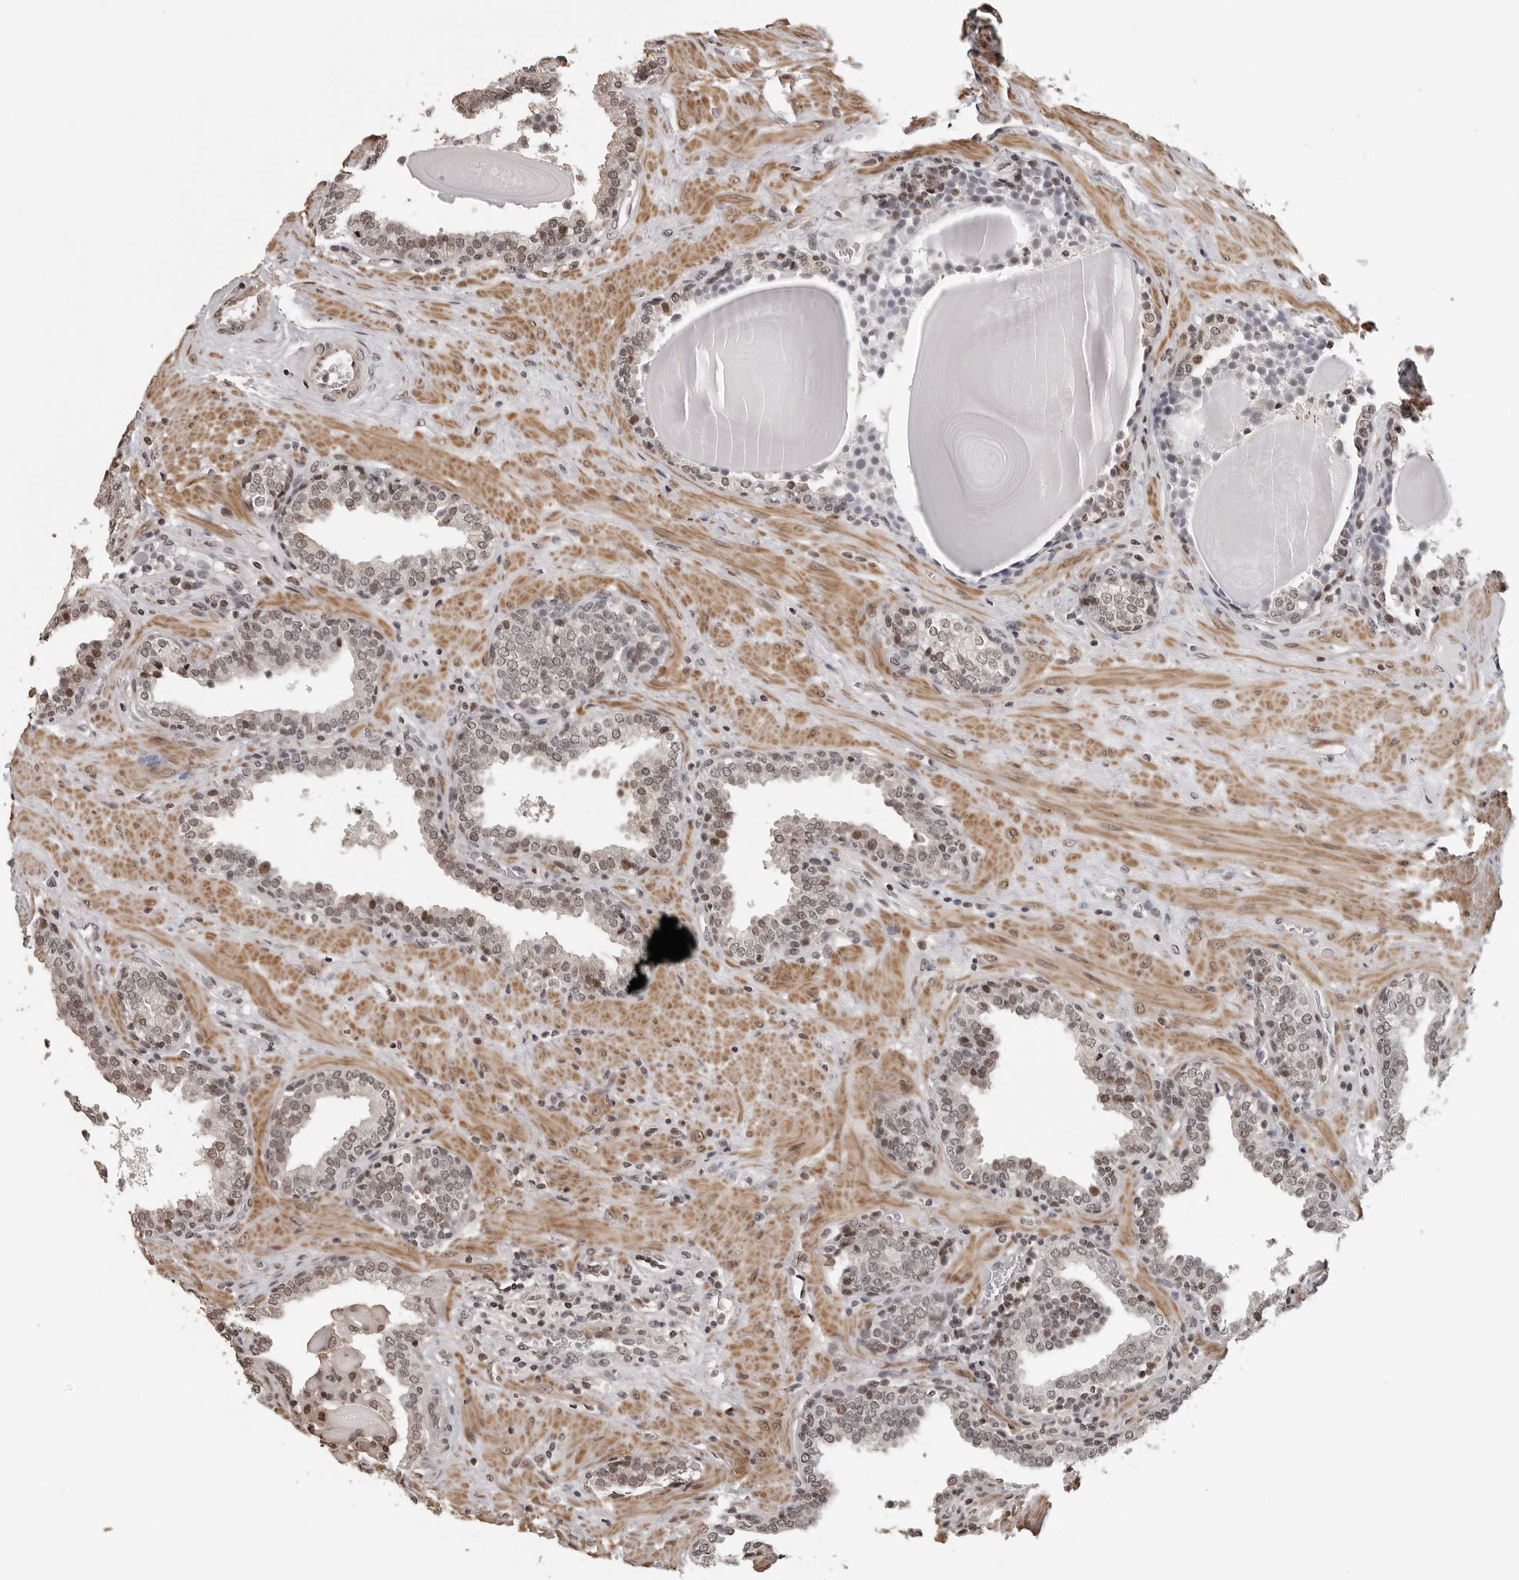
{"staining": {"intensity": "weak", "quantity": ">75%", "location": "nuclear"}, "tissue": "prostate", "cell_type": "Glandular cells", "image_type": "normal", "snomed": [{"axis": "morphology", "description": "Normal tissue, NOS"}, {"axis": "topography", "description": "Prostate"}], "caption": "Immunohistochemical staining of unremarkable prostate exhibits weak nuclear protein positivity in approximately >75% of glandular cells.", "gene": "ORC1", "patient": {"sex": "male", "age": 51}}